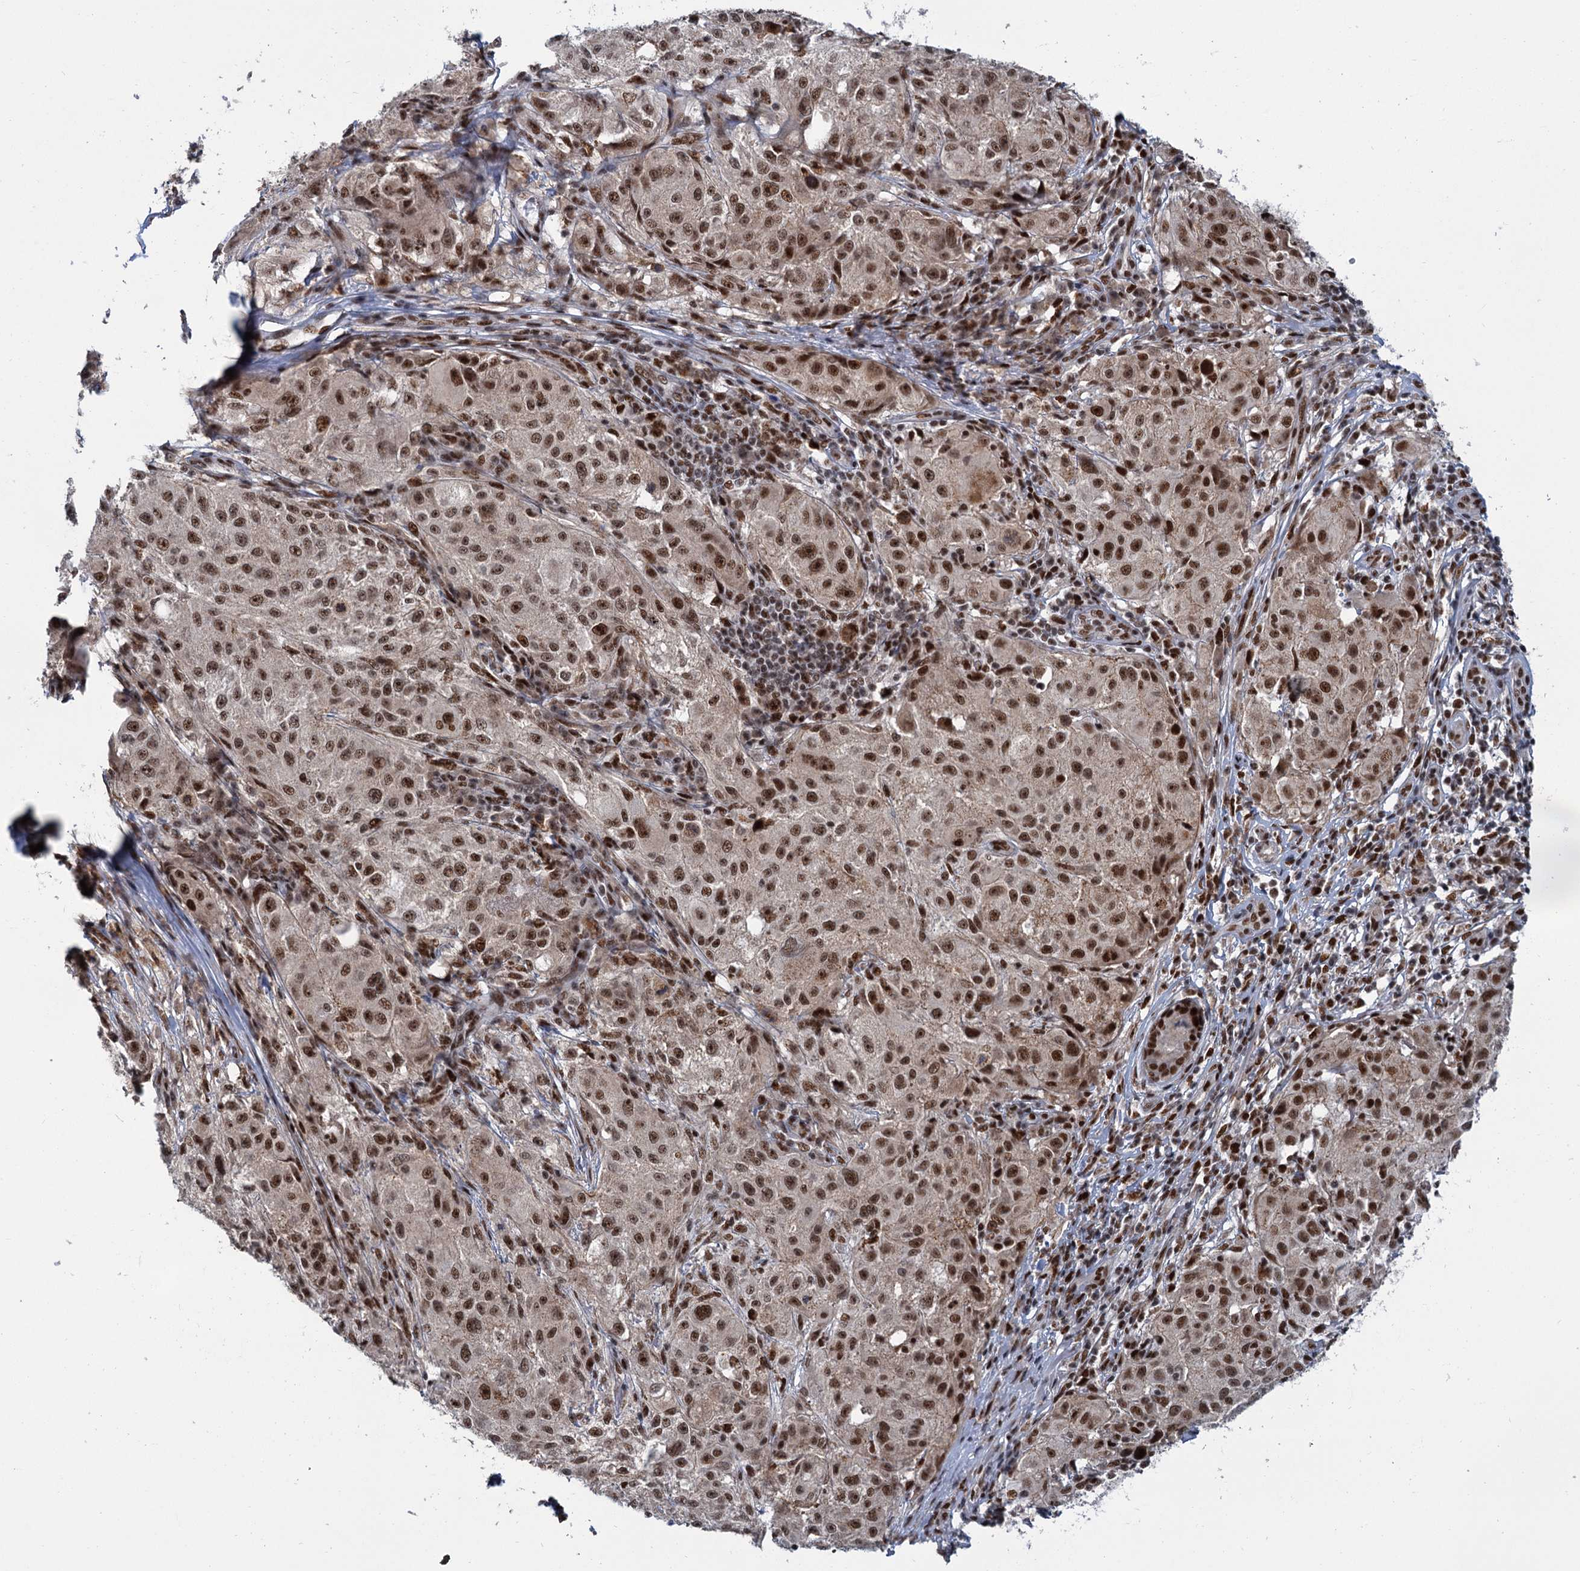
{"staining": {"intensity": "moderate", "quantity": ">75%", "location": "nuclear"}, "tissue": "melanoma", "cell_type": "Tumor cells", "image_type": "cancer", "snomed": [{"axis": "morphology", "description": "Necrosis, NOS"}, {"axis": "morphology", "description": "Malignant melanoma, NOS"}, {"axis": "topography", "description": "Skin"}], "caption": "Moderate nuclear protein positivity is appreciated in approximately >75% of tumor cells in malignant melanoma. The staining is performed using DAB brown chromogen to label protein expression. The nuclei are counter-stained blue using hematoxylin.", "gene": "WBP4", "patient": {"sex": "female", "age": 87}}